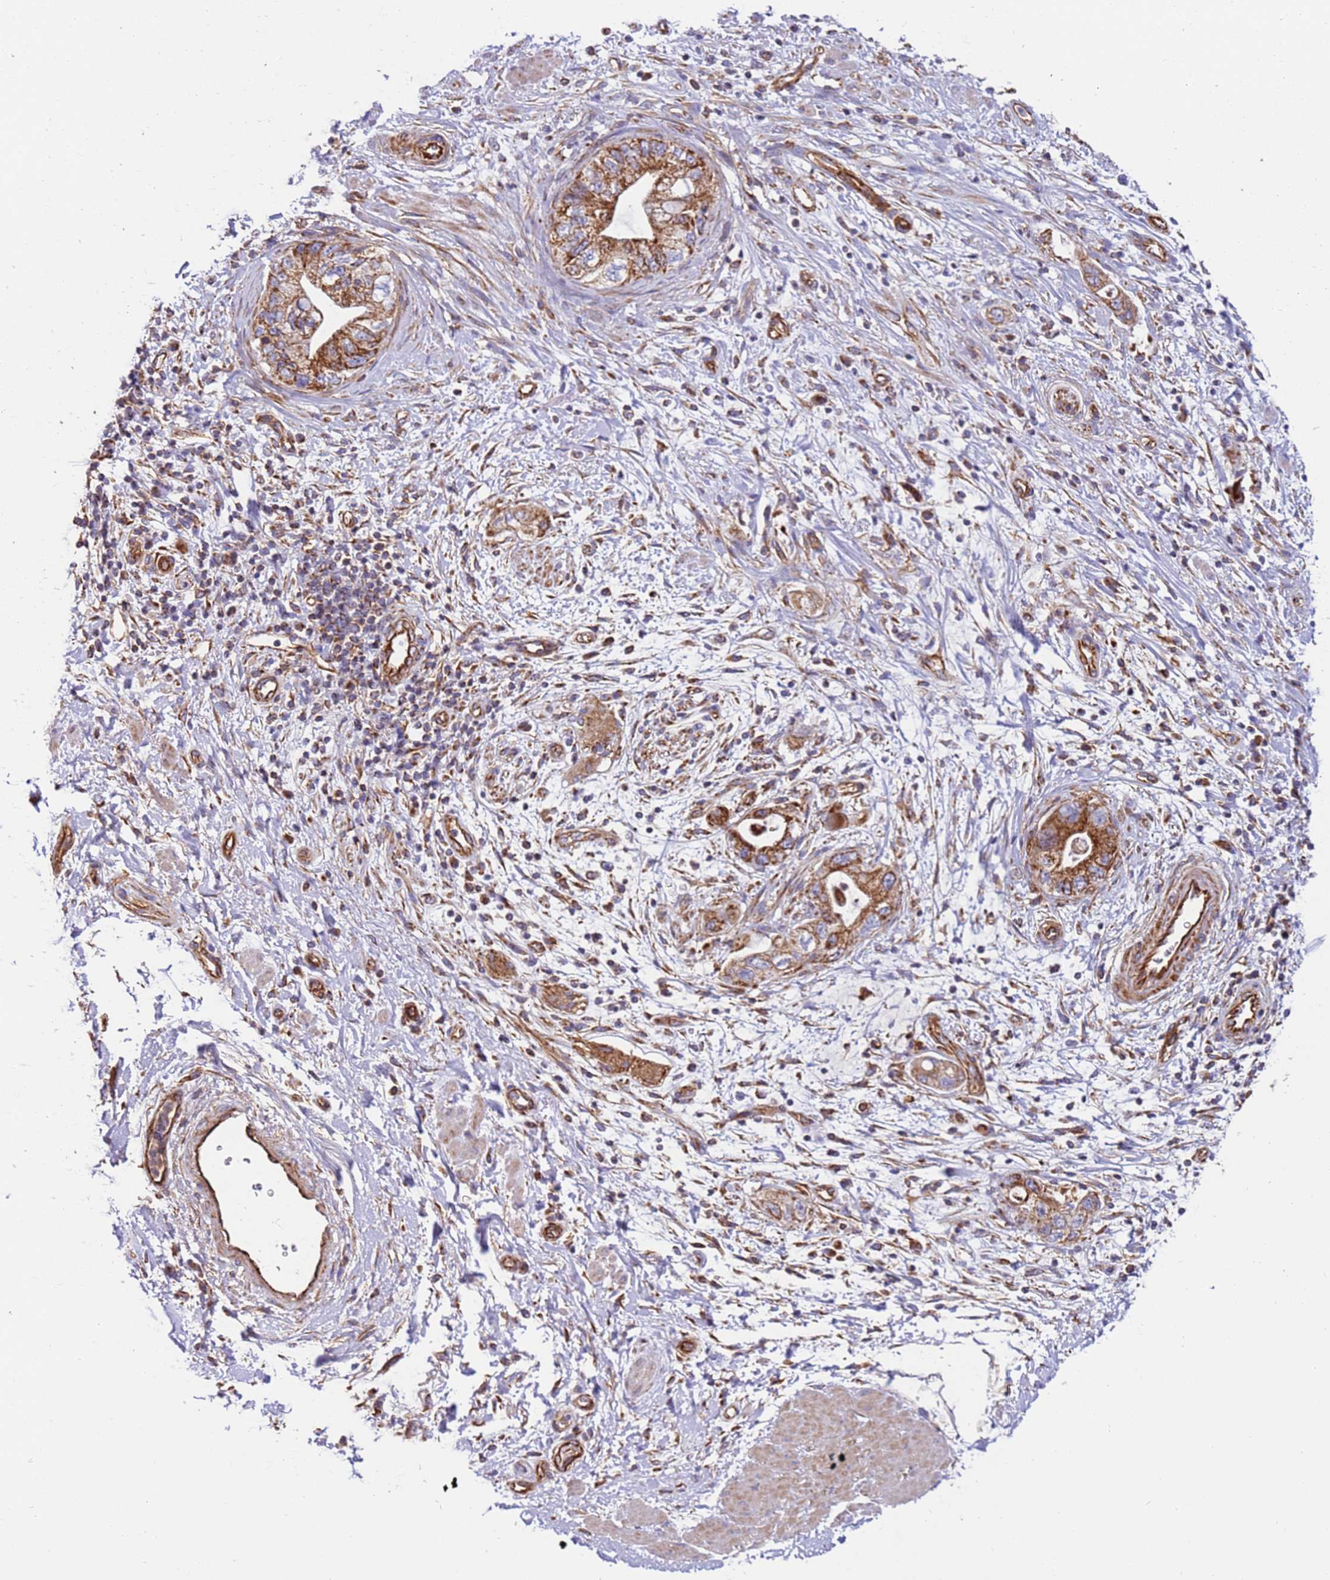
{"staining": {"intensity": "strong", "quantity": ">75%", "location": "cytoplasmic/membranous"}, "tissue": "pancreatic cancer", "cell_type": "Tumor cells", "image_type": "cancer", "snomed": [{"axis": "morphology", "description": "Adenocarcinoma, NOS"}, {"axis": "topography", "description": "Pancreas"}], "caption": "Human pancreatic cancer (adenocarcinoma) stained with a protein marker displays strong staining in tumor cells.", "gene": "MRPL20", "patient": {"sex": "female", "age": 73}}